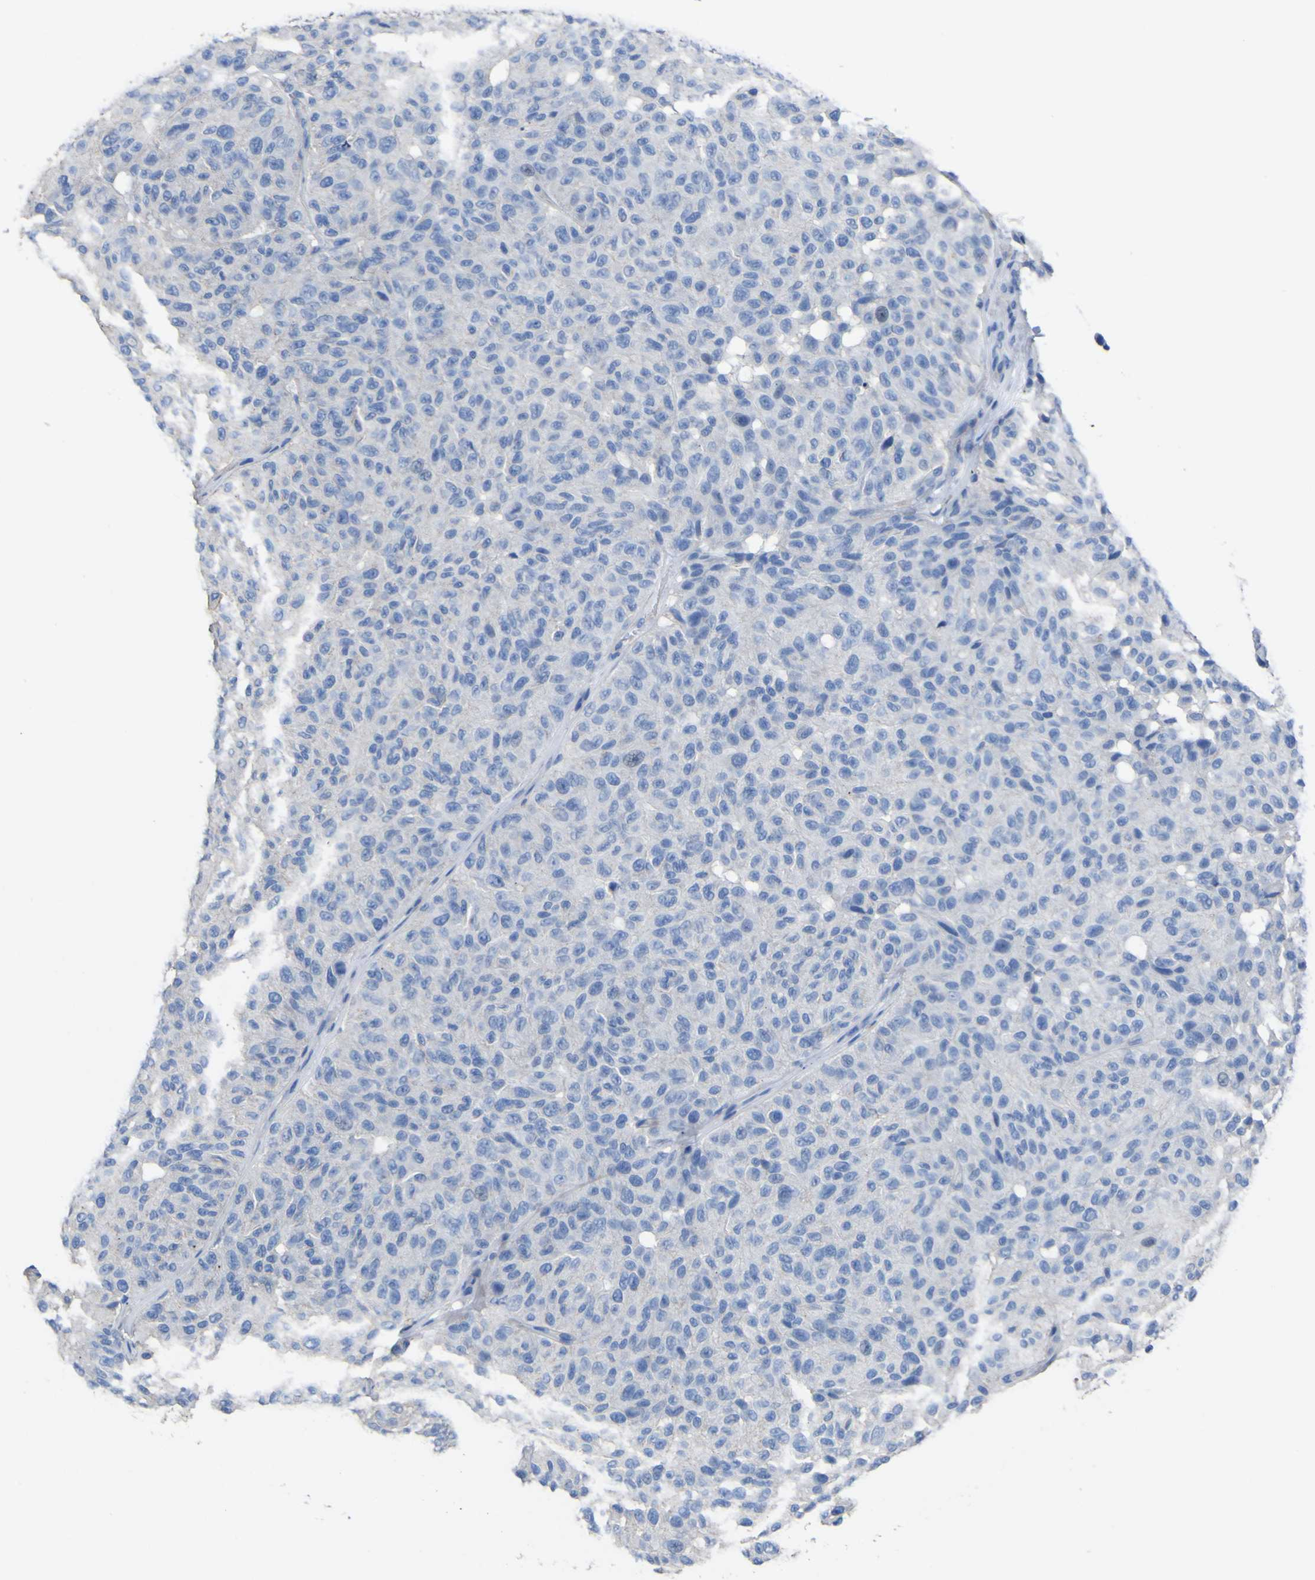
{"staining": {"intensity": "negative", "quantity": "none", "location": "none"}, "tissue": "melanoma", "cell_type": "Tumor cells", "image_type": "cancer", "snomed": [{"axis": "morphology", "description": "Malignant melanoma, NOS"}, {"axis": "topography", "description": "Skin"}], "caption": "This is an immunohistochemistry (IHC) image of human melanoma. There is no positivity in tumor cells.", "gene": "AGO4", "patient": {"sex": "female", "age": 46}}